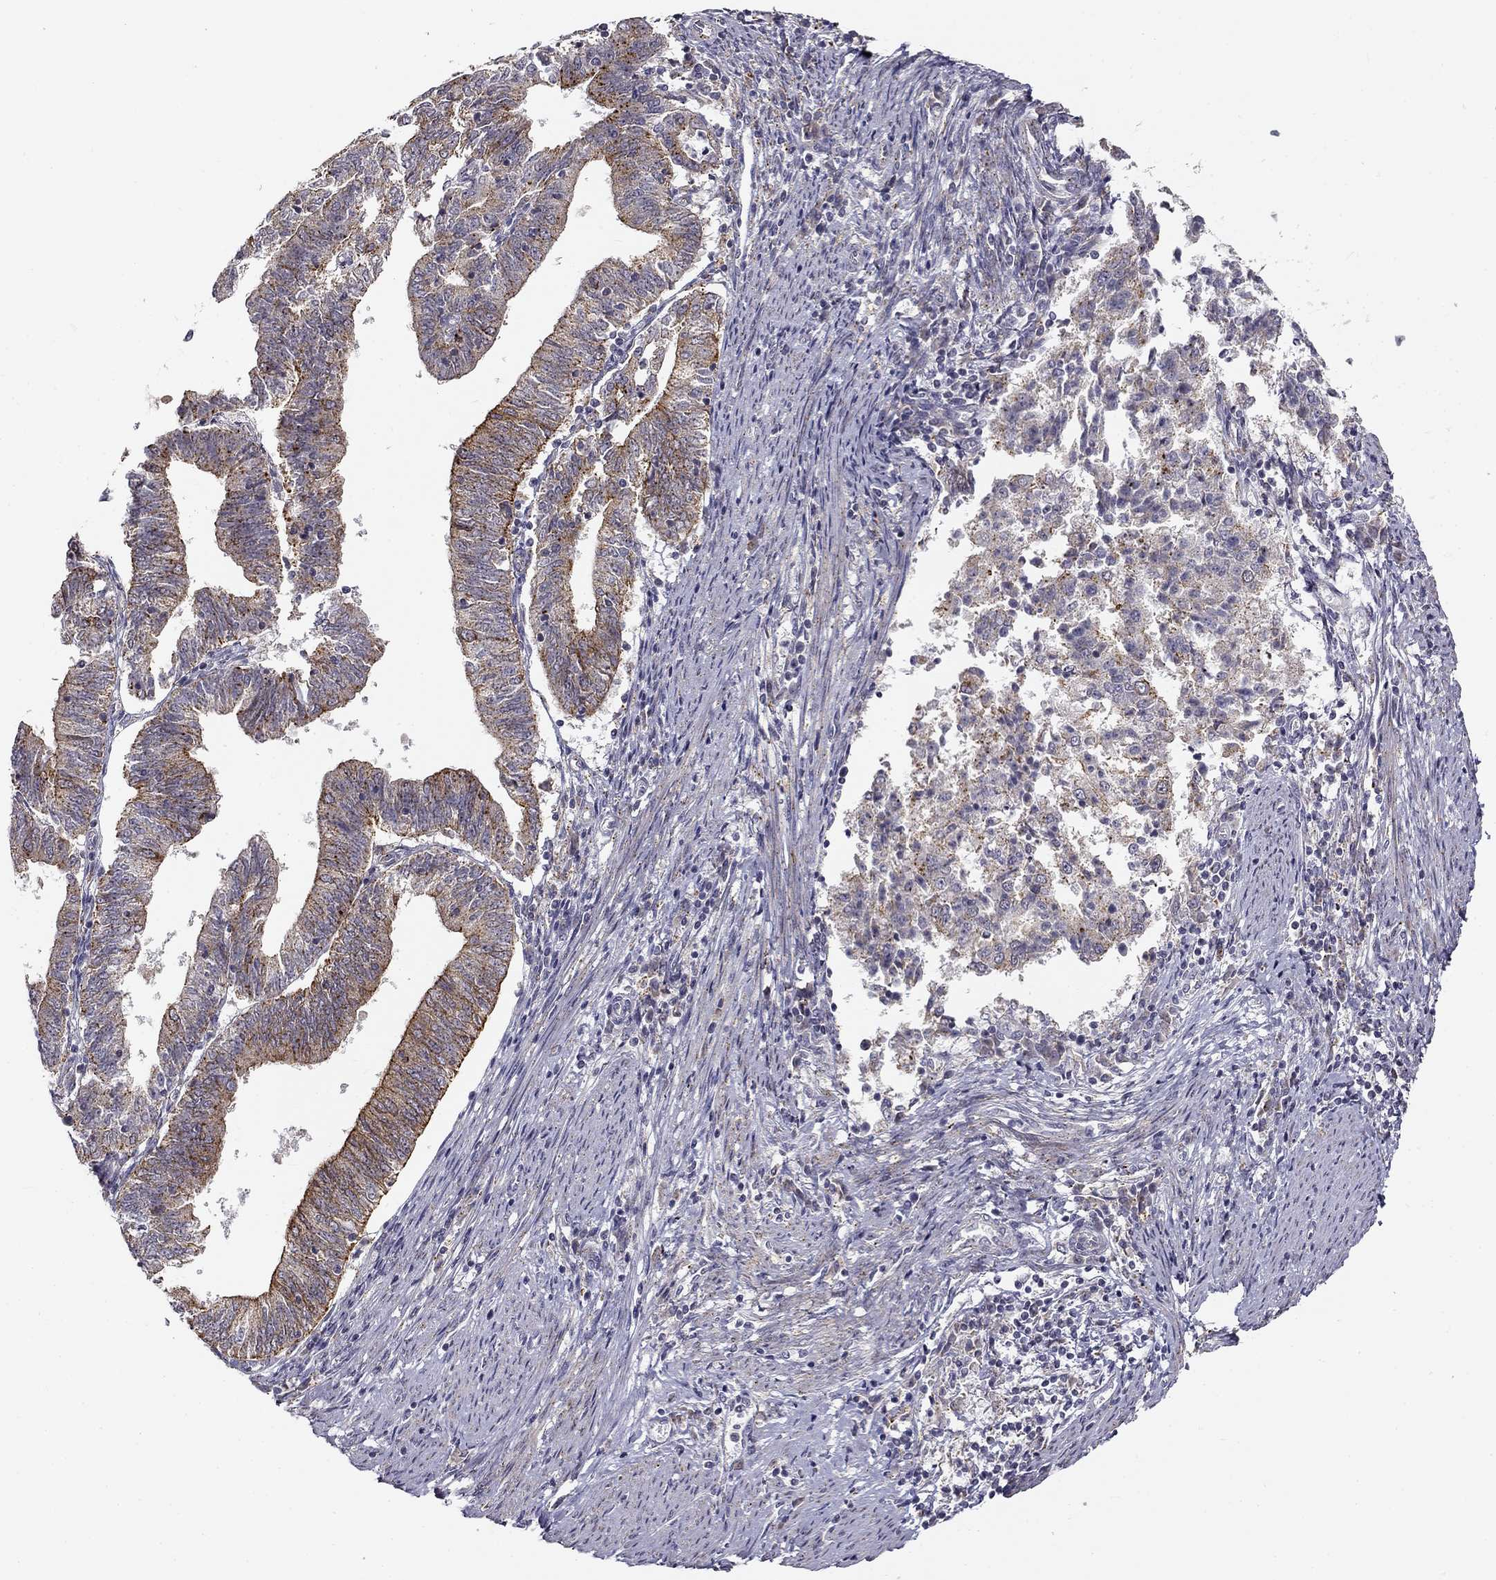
{"staining": {"intensity": "strong", "quantity": "<25%", "location": "cytoplasmic/membranous"}, "tissue": "endometrial cancer", "cell_type": "Tumor cells", "image_type": "cancer", "snomed": [{"axis": "morphology", "description": "Adenocarcinoma, NOS"}, {"axis": "topography", "description": "Endometrium"}], "caption": "An image of human endometrial adenocarcinoma stained for a protein reveals strong cytoplasmic/membranous brown staining in tumor cells. The protein is shown in brown color, while the nuclei are stained blue.", "gene": "CNR1", "patient": {"sex": "female", "age": 82}}